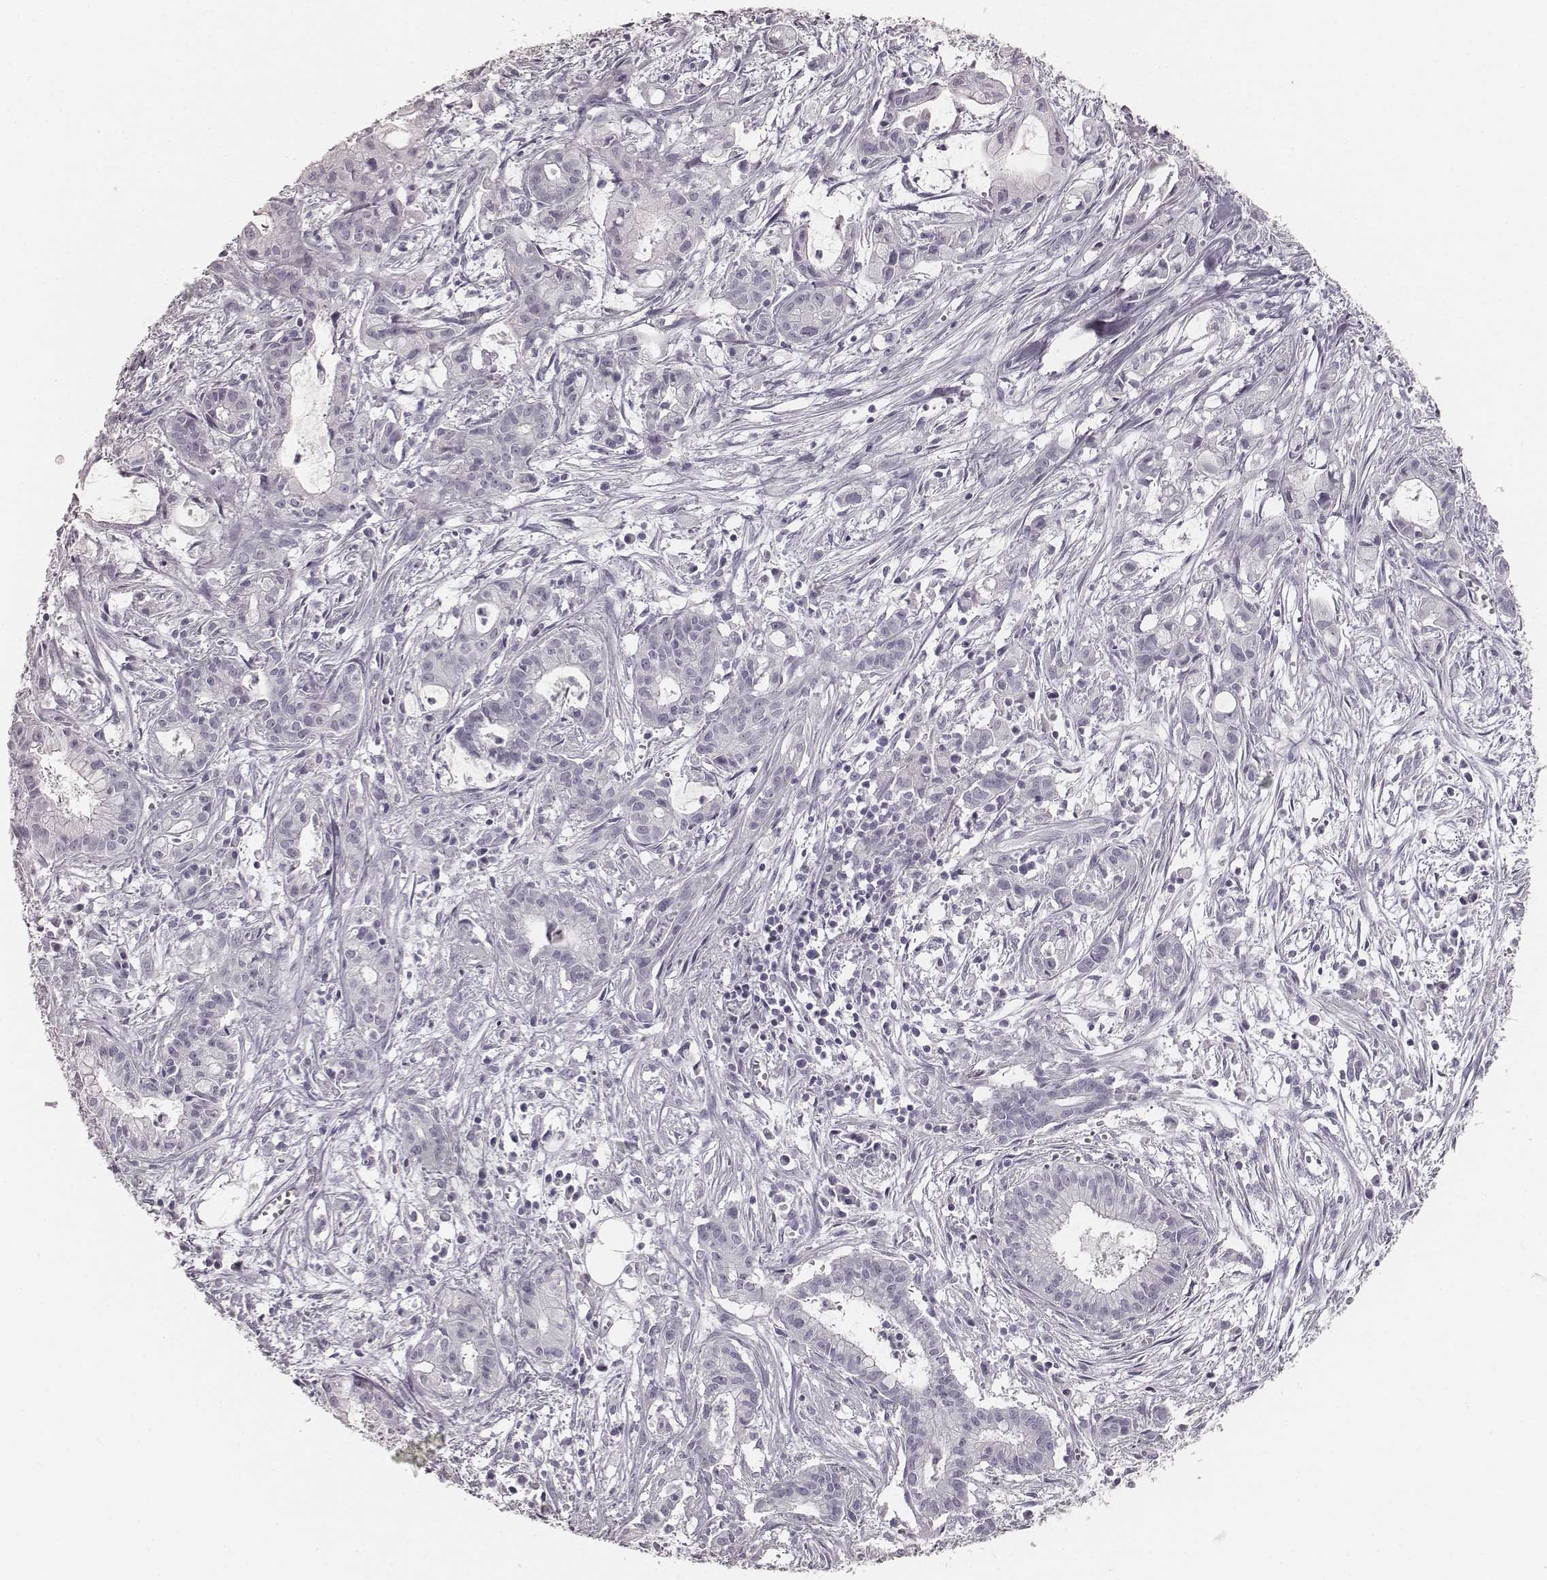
{"staining": {"intensity": "negative", "quantity": "none", "location": "none"}, "tissue": "pancreatic cancer", "cell_type": "Tumor cells", "image_type": "cancer", "snomed": [{"axis": "morphology", "description": "Adenocarcinoma, NOS"}, {"axis": "topography", "description": "Pancreas"}], "caption": "DAB immunohistochemical staining of adenocarcinoma (pancreatic) shows no significant expression in tumor cells.", "gene": "KRT34", "patient": {"sex": "male", "age": 48}}